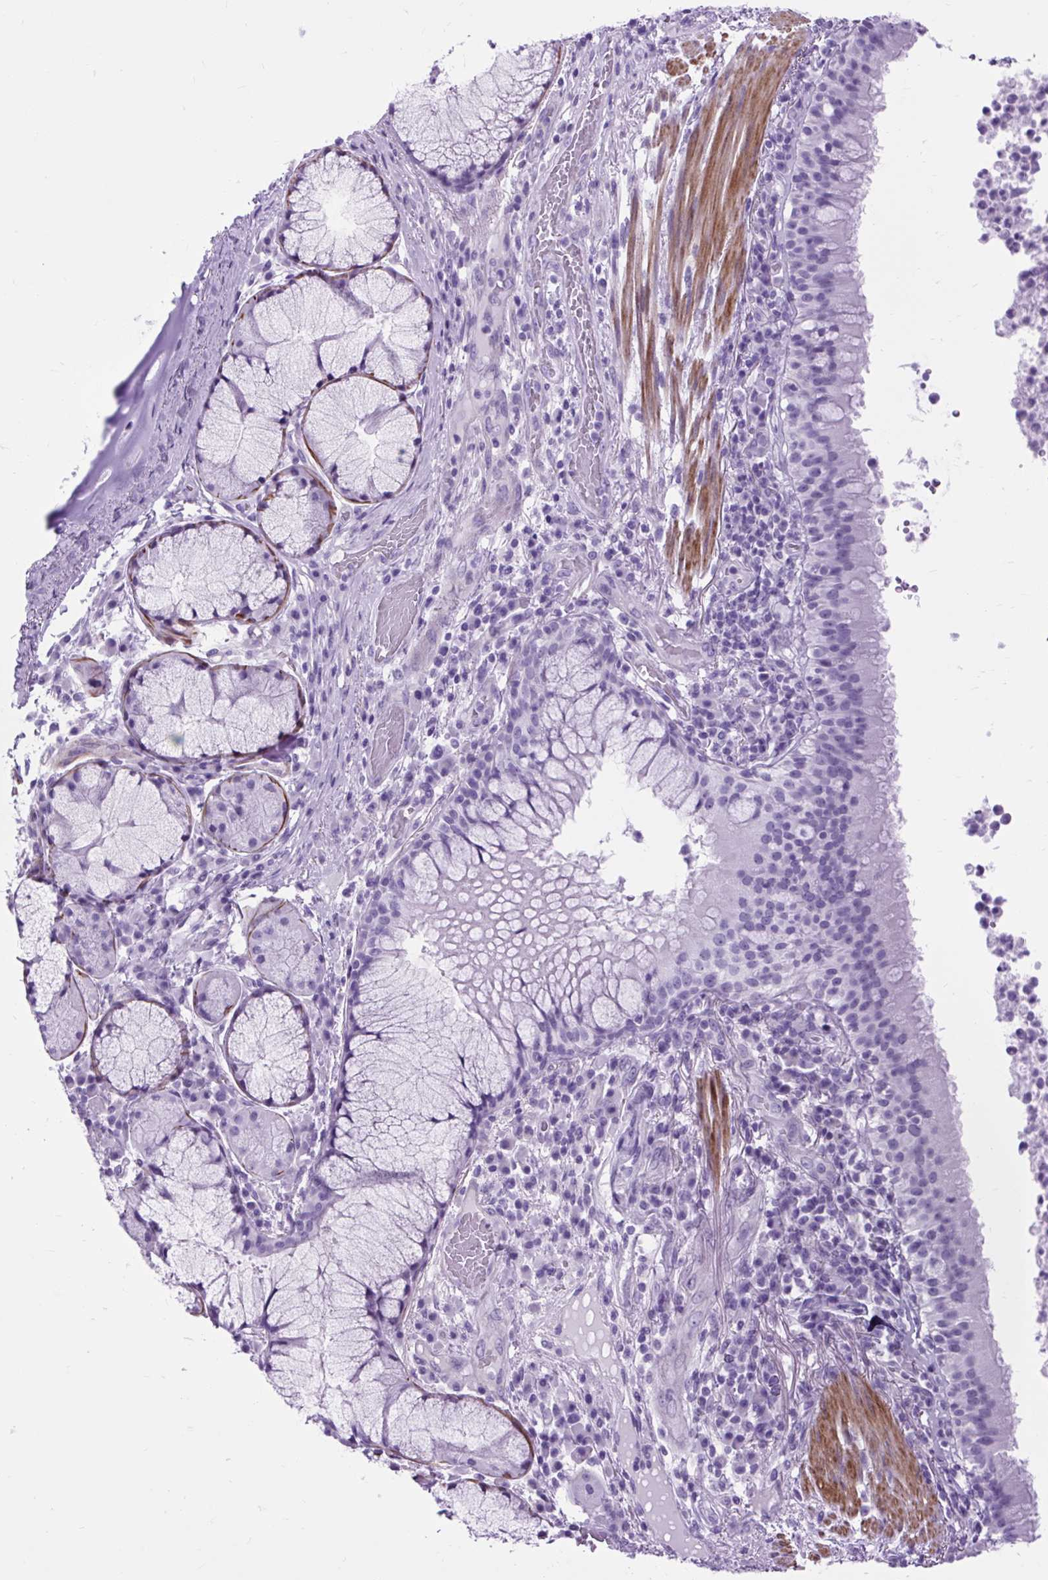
{"staining": {"intensity": "negative", "quantity": "none", "location": "none"}, "tissue": "bronchus", "cell_type": "Respiratory epithelial cells", "image_type": "normal", "snomed": [{"axis": "morphology", "description": "Normal tissue, NOS"}, {"axis": "topography", "description": "Cartilage tissue"}, {"axis": "topography", "description": "Bronchus"}], "caption": "Micrograph shows no significant protein staining in respiratory epithelial cells of unremarkable bronchus.", "gene": "DPP6", "patient": {"sex": "male", "age": 56}}